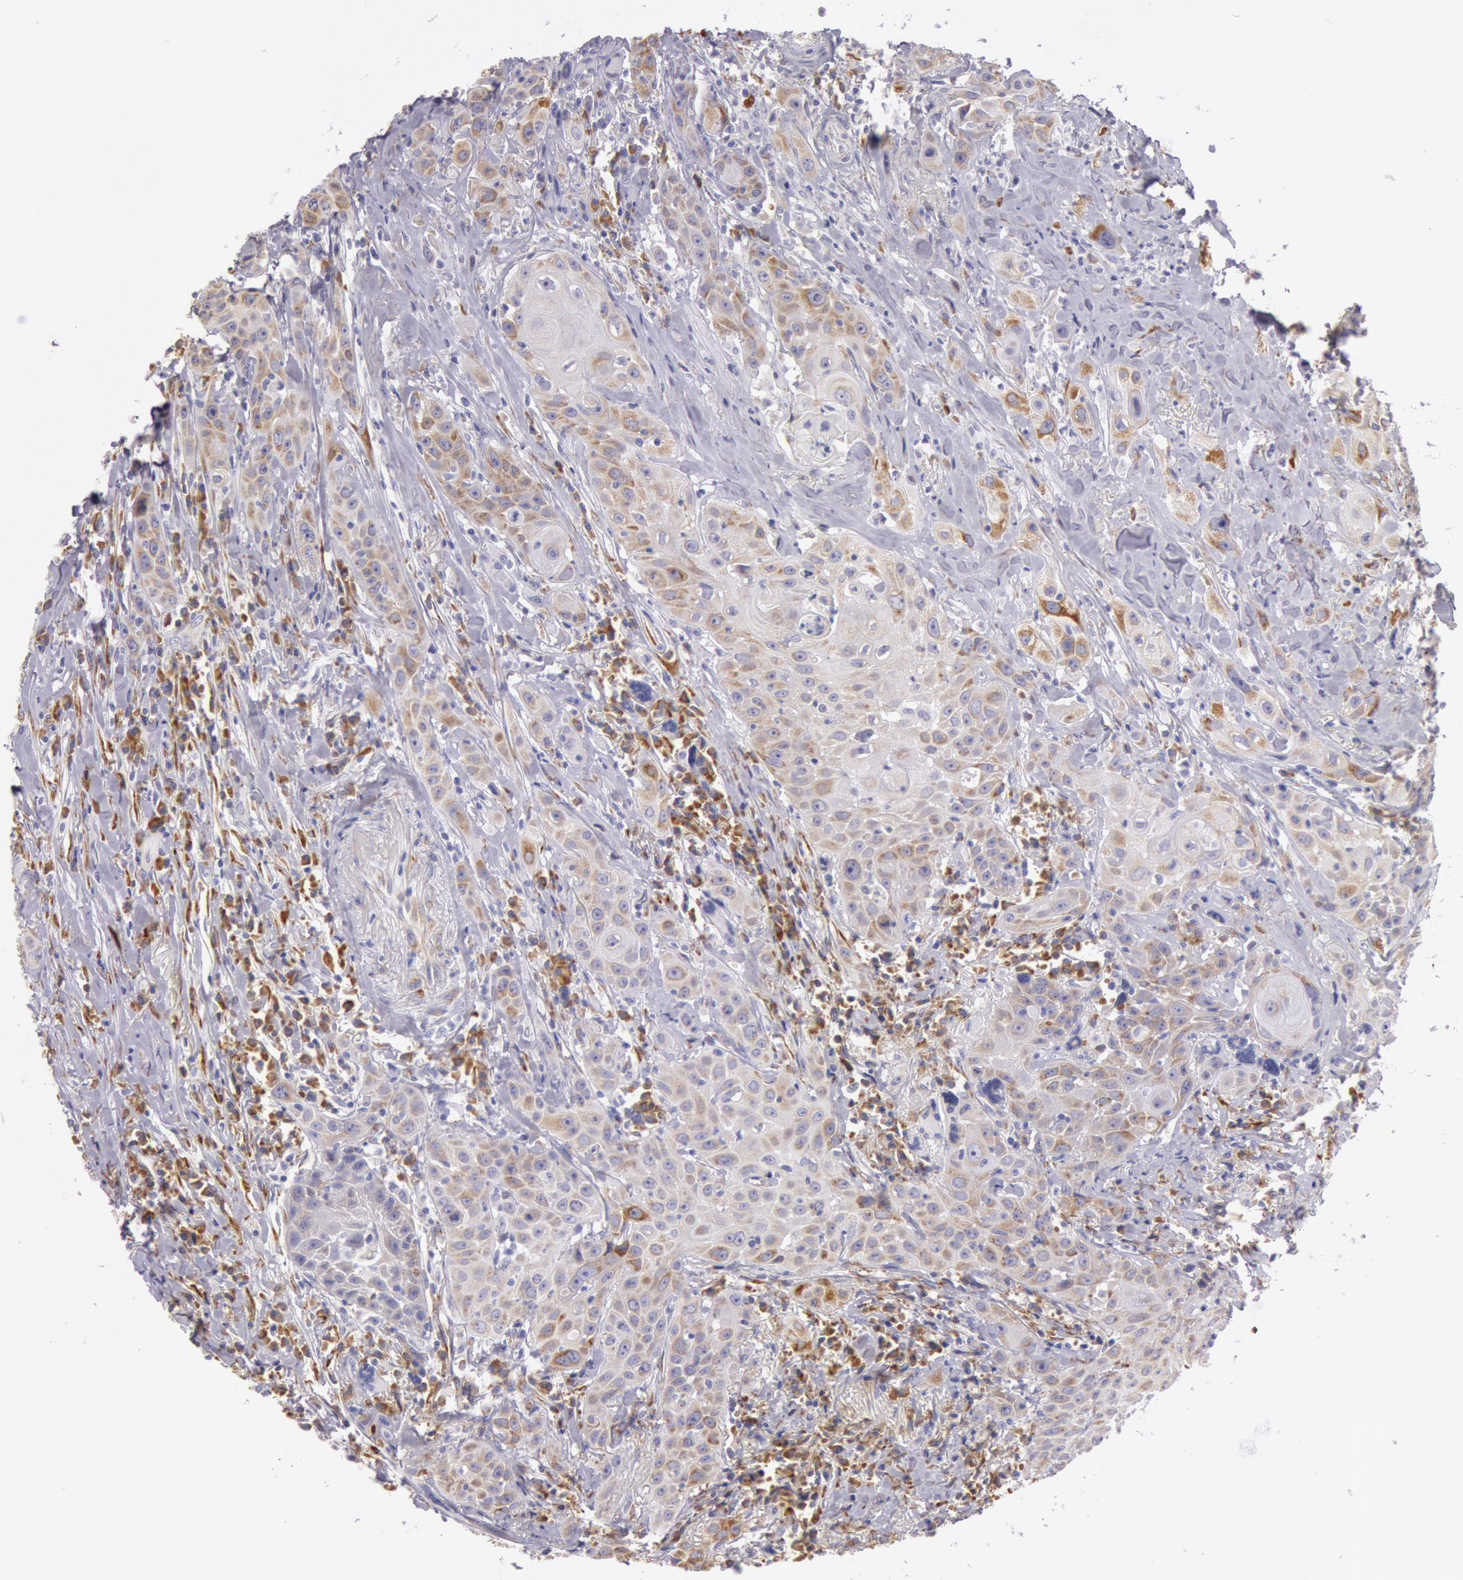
{"staining": {"intensity": "weak", "quantity": "25%-75%", "location": "cytoplasmic/membranous"}, "tissue": "head and neck cancer", "cell_type": "Tumor cells", "image_type": "cancer", "snomed": [{"axis": "morphology", "description": "Squamous cell carcinoma, NOS"}, {"axis": "topography", "description": "Oral tissue"}, {"axis": "topography", "description": "Head-Neck"}], "caption": "Protein analysis of head and neck squamous cell carcinoma tissue reveals weak cytoplasmic/membranous staining in about 25%-75% of tumor cells.", "gene": "CIDEB", "patient": {"sex": "female", "age": 82}}